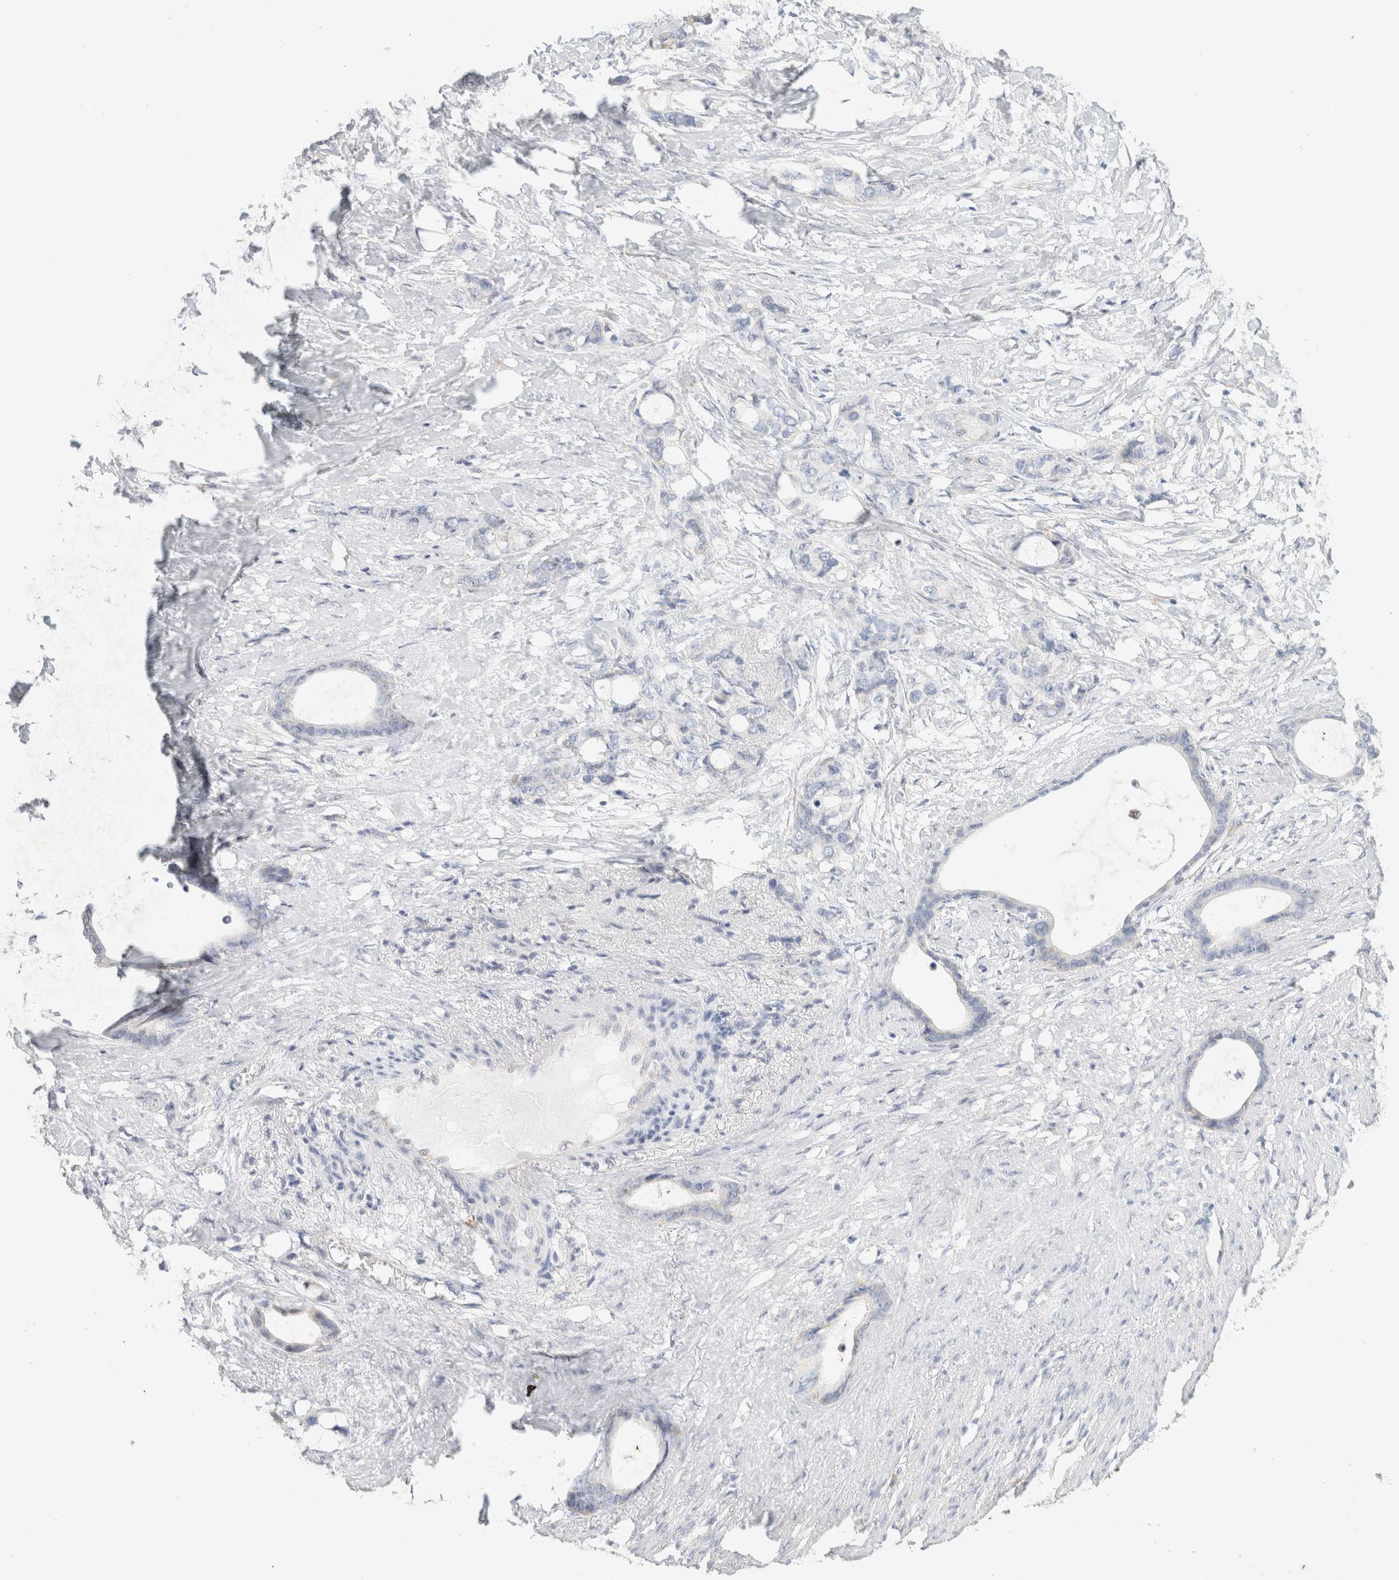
{"staining": {"intensity": "negative", "quantity": "none", "location": "none"}, "tissue": "stomach cancer", "cell_type": "Tumor cells", "image_type": "cancer", "snomed": [{"axis": "morphology", "description": "Adenocarcinoma, NOS"}, {"axis": "topography", "description": "Stomach"}], "caption": "Stomach adenocarcinoma stained for a protein using immunohistochemistry exhibits no positivity tumor cells.", "gene": "NEFM", "patient": {"sex": "female", "age": 75}}